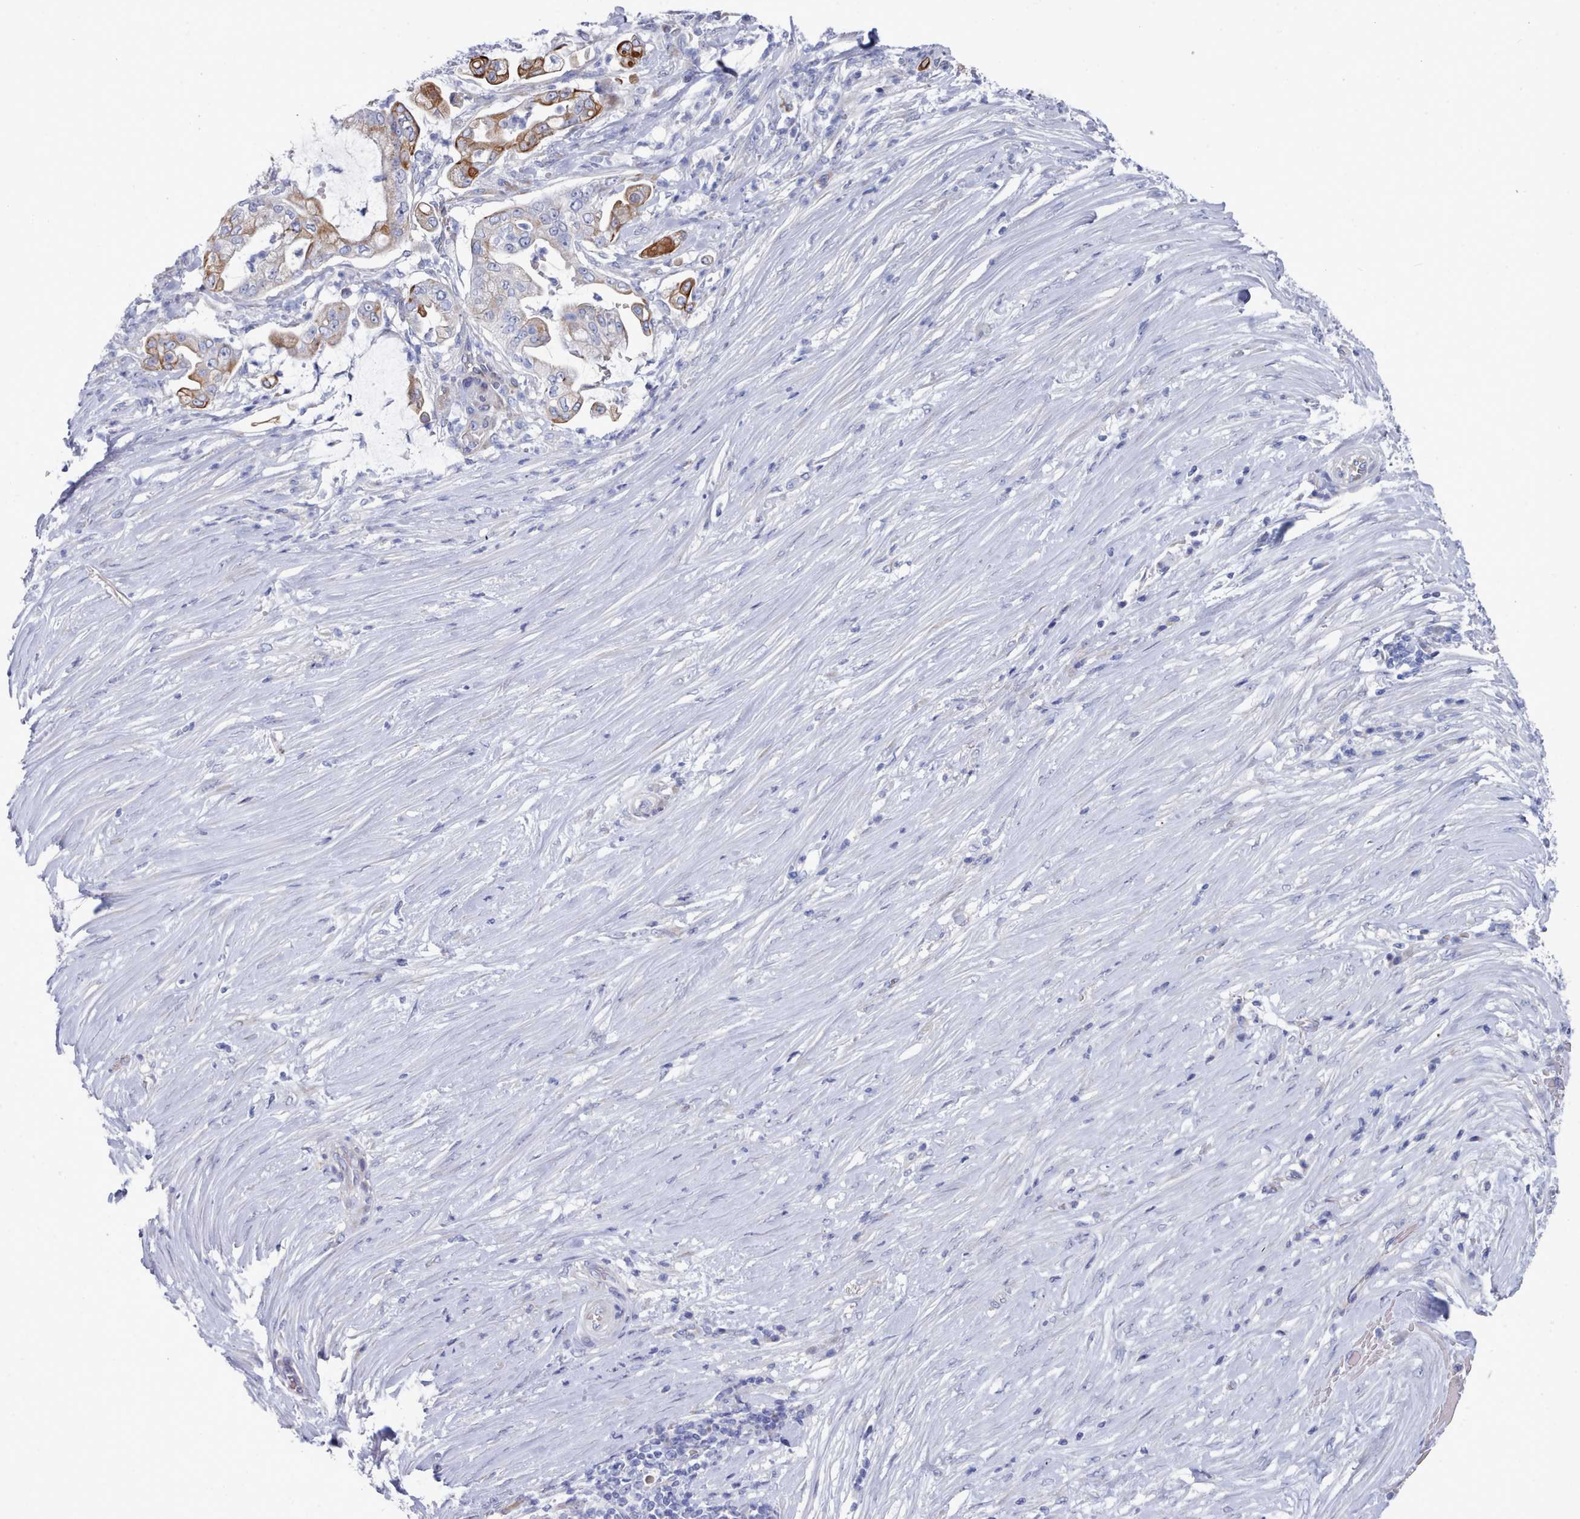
{"staining": {"intensity": "moderate", "quantity": "25%-75%", "location": "cytoplasmic/membranous"}, "tissue": "pancreatic cancer", "cell_type": "Tumor cells", "image_type": "cancer", "snomed": [{"axis": "morphology", "description": "Adenocarcinoma, NOS"}, {"axis": "topography", "description": "Pancreas"}], "caption": "This is an image of immunohistochemistry staining of pancreatic cancer, which shows moderate expression in the cytoplasmic/membranous of tumor cells.", "gene": "PDE4C", "patient": {"sex": "female", "age": 69}}